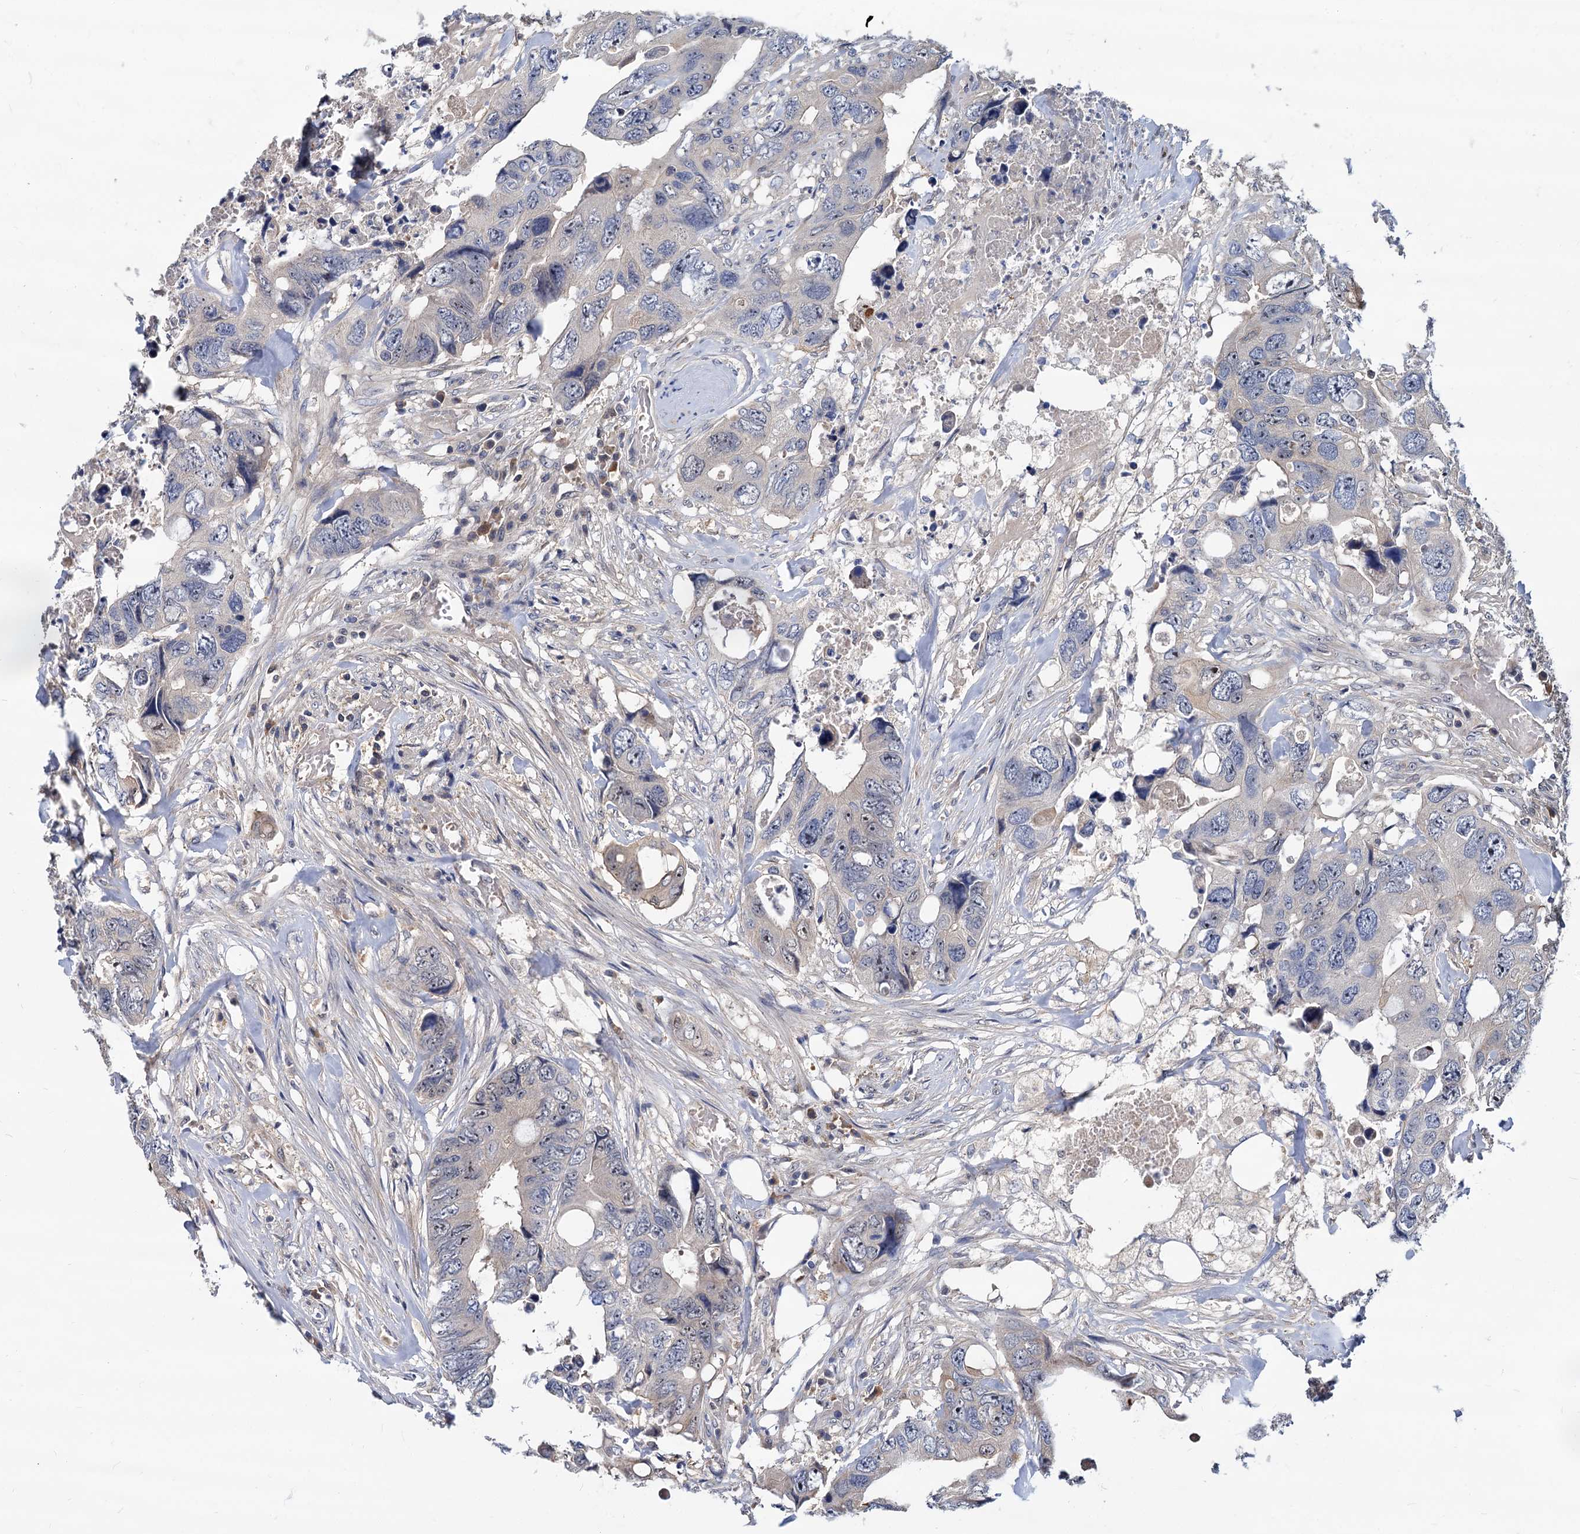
{"staining": {"intensity": "weak", "quantity": "<25%", "location": "cytoplasmic/membranous,nuclear"}, "tissue": "colorectal cancer", "cell_type": "Tumor cells", "image_type": "cancer", "snomed": [{"axis": "morphology", "description": "Adenocarcinoma, NOS"}, {"axis": "topography", "description": "Rectum"}], "caption": "Immunohistochemistry (IHC) photomicrograph of neoplastic tissue: human colorectal cancer stained with DAB displays no significant protein staining in tumor cells.", "gene": "SNX15", "patient": {"sex": "male", "age": 57}}